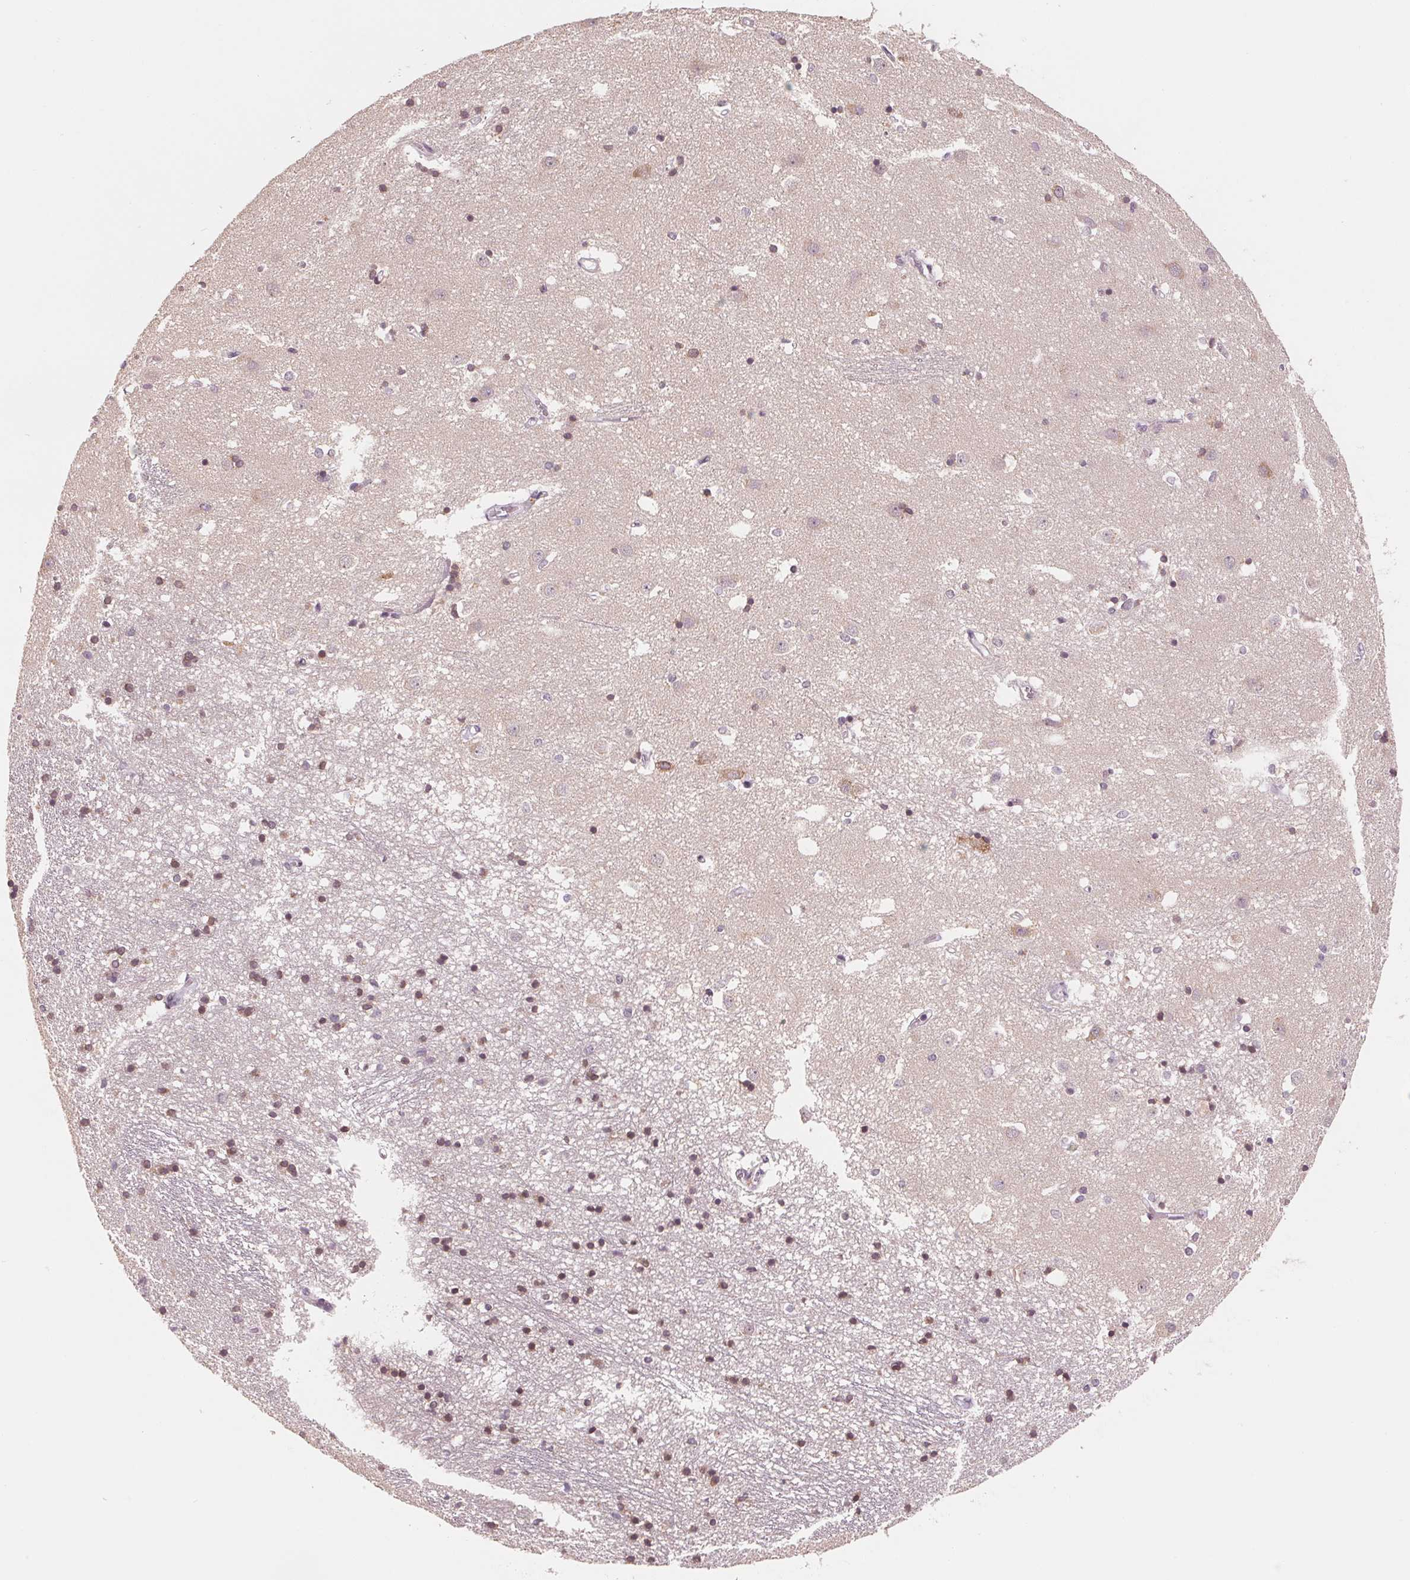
{"staining": {"intensity": "negative", "quantity": "none", "location": "none"}, "tissue": "caudate", "cell_type": "Glial cells", "image_type": "normal", "snomed": [{"axis": "morphology", "description": "Normal tissue, NOS"}, {"axis": "topography", "description": "Lateral ventricle wall"}], "caption": "The image reveals no staining of glial cells in normal caudate.", "gene": "GIGYF2", "patient": {"sex": "male", "age": 54}}